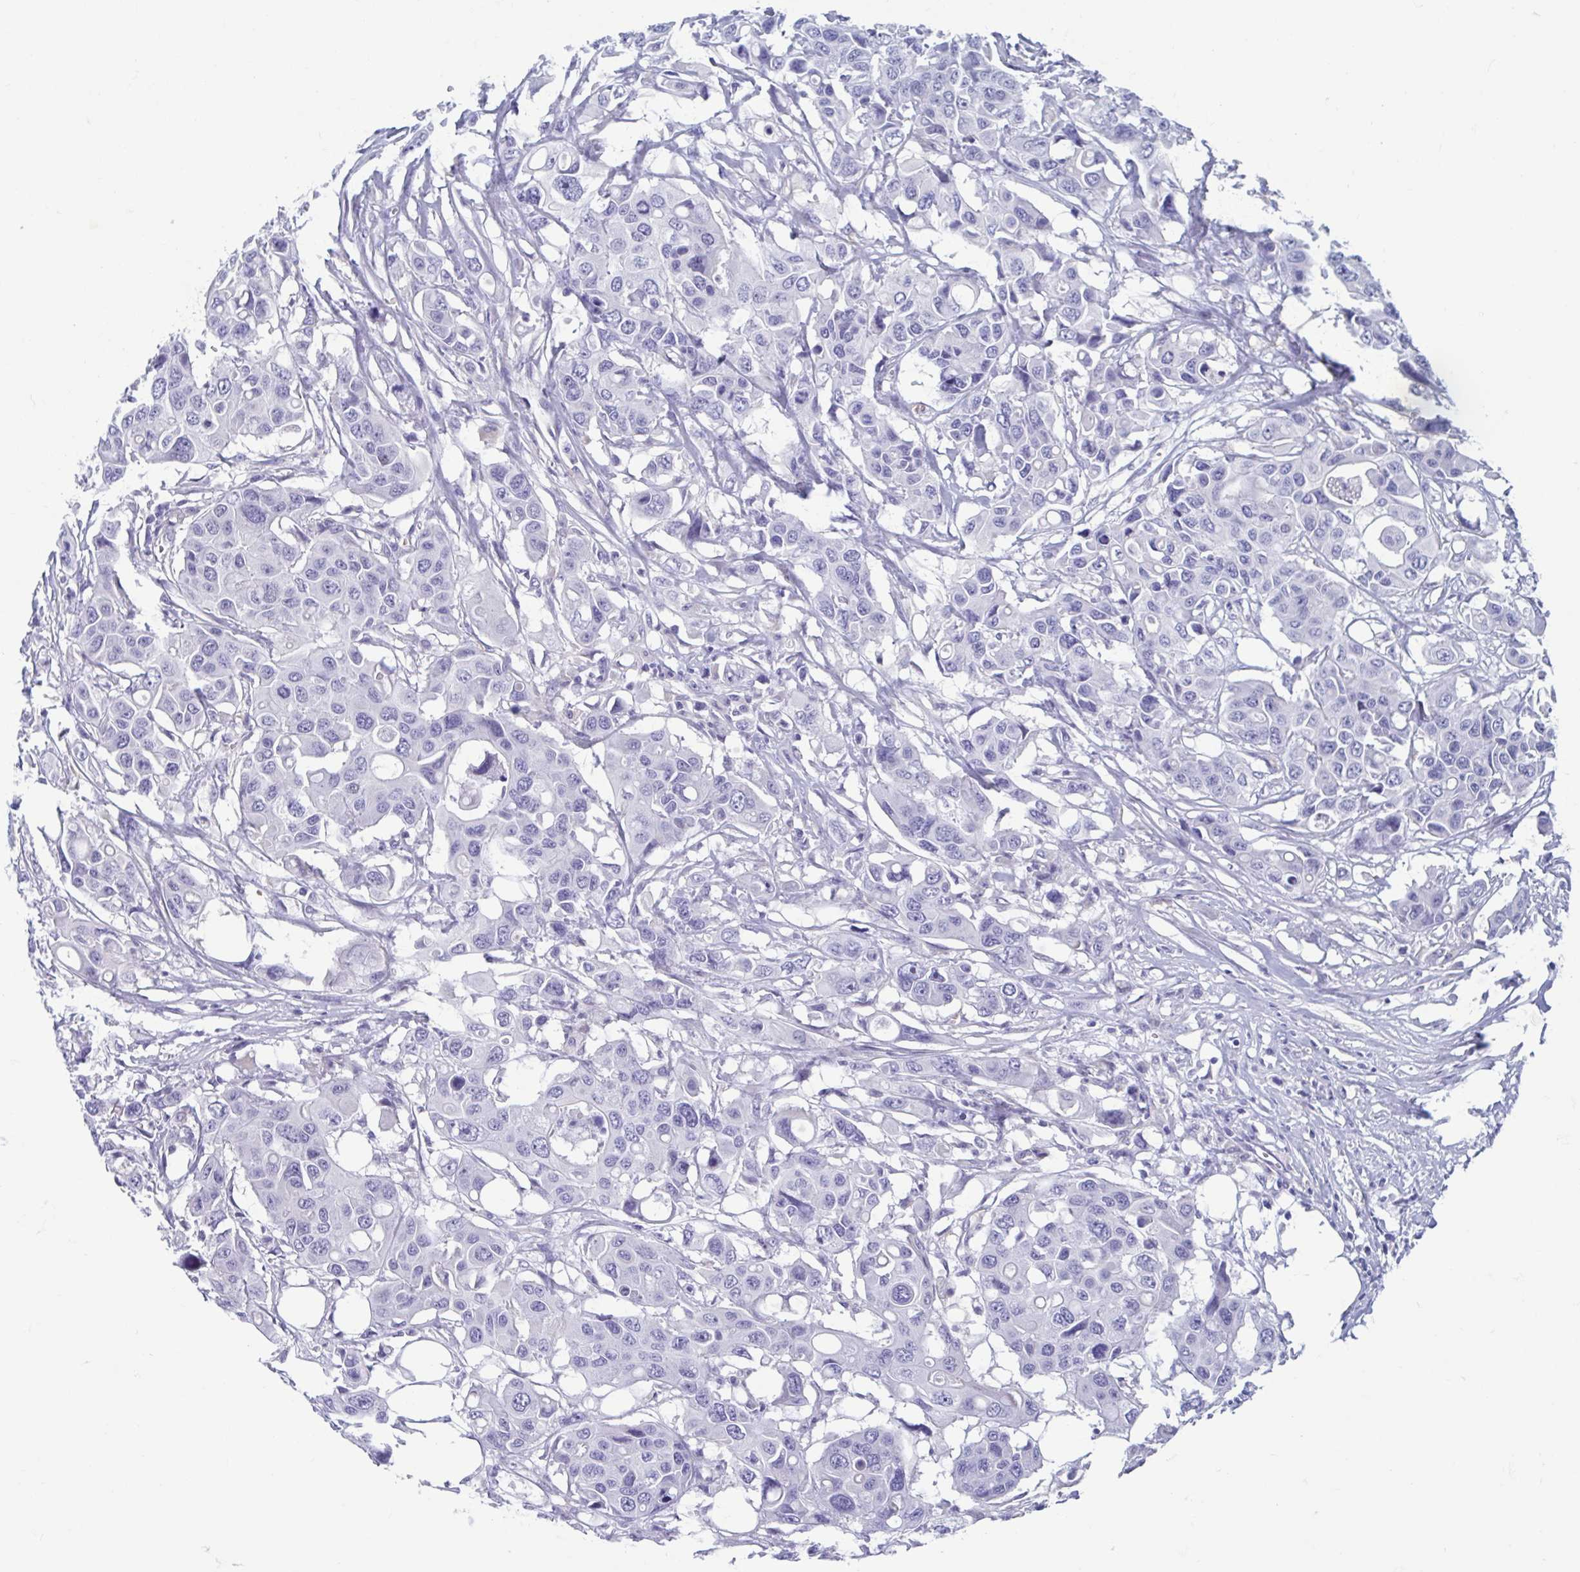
{"staining": {"intensity": "negative", "quantity": "none", "location": "none"}, "tissue": "colorectal cancer", "cell_type": "Tumor cells", "image_type": "cancer", "snomed": [{"axis": "morphology", "description": "Adenocarcinoma, NOS"}, {"axis": "topography", "description": "Colon"}], "caption": "Immunohistochemistry (IHC) micrograph of neoplastic tissue: human colorectal adenocarcinoma stained with DAB demonstrates no significant protein expression in tumor cells.", "gene": "MORC4", "patient": {"sex": "male", "age": 77}}